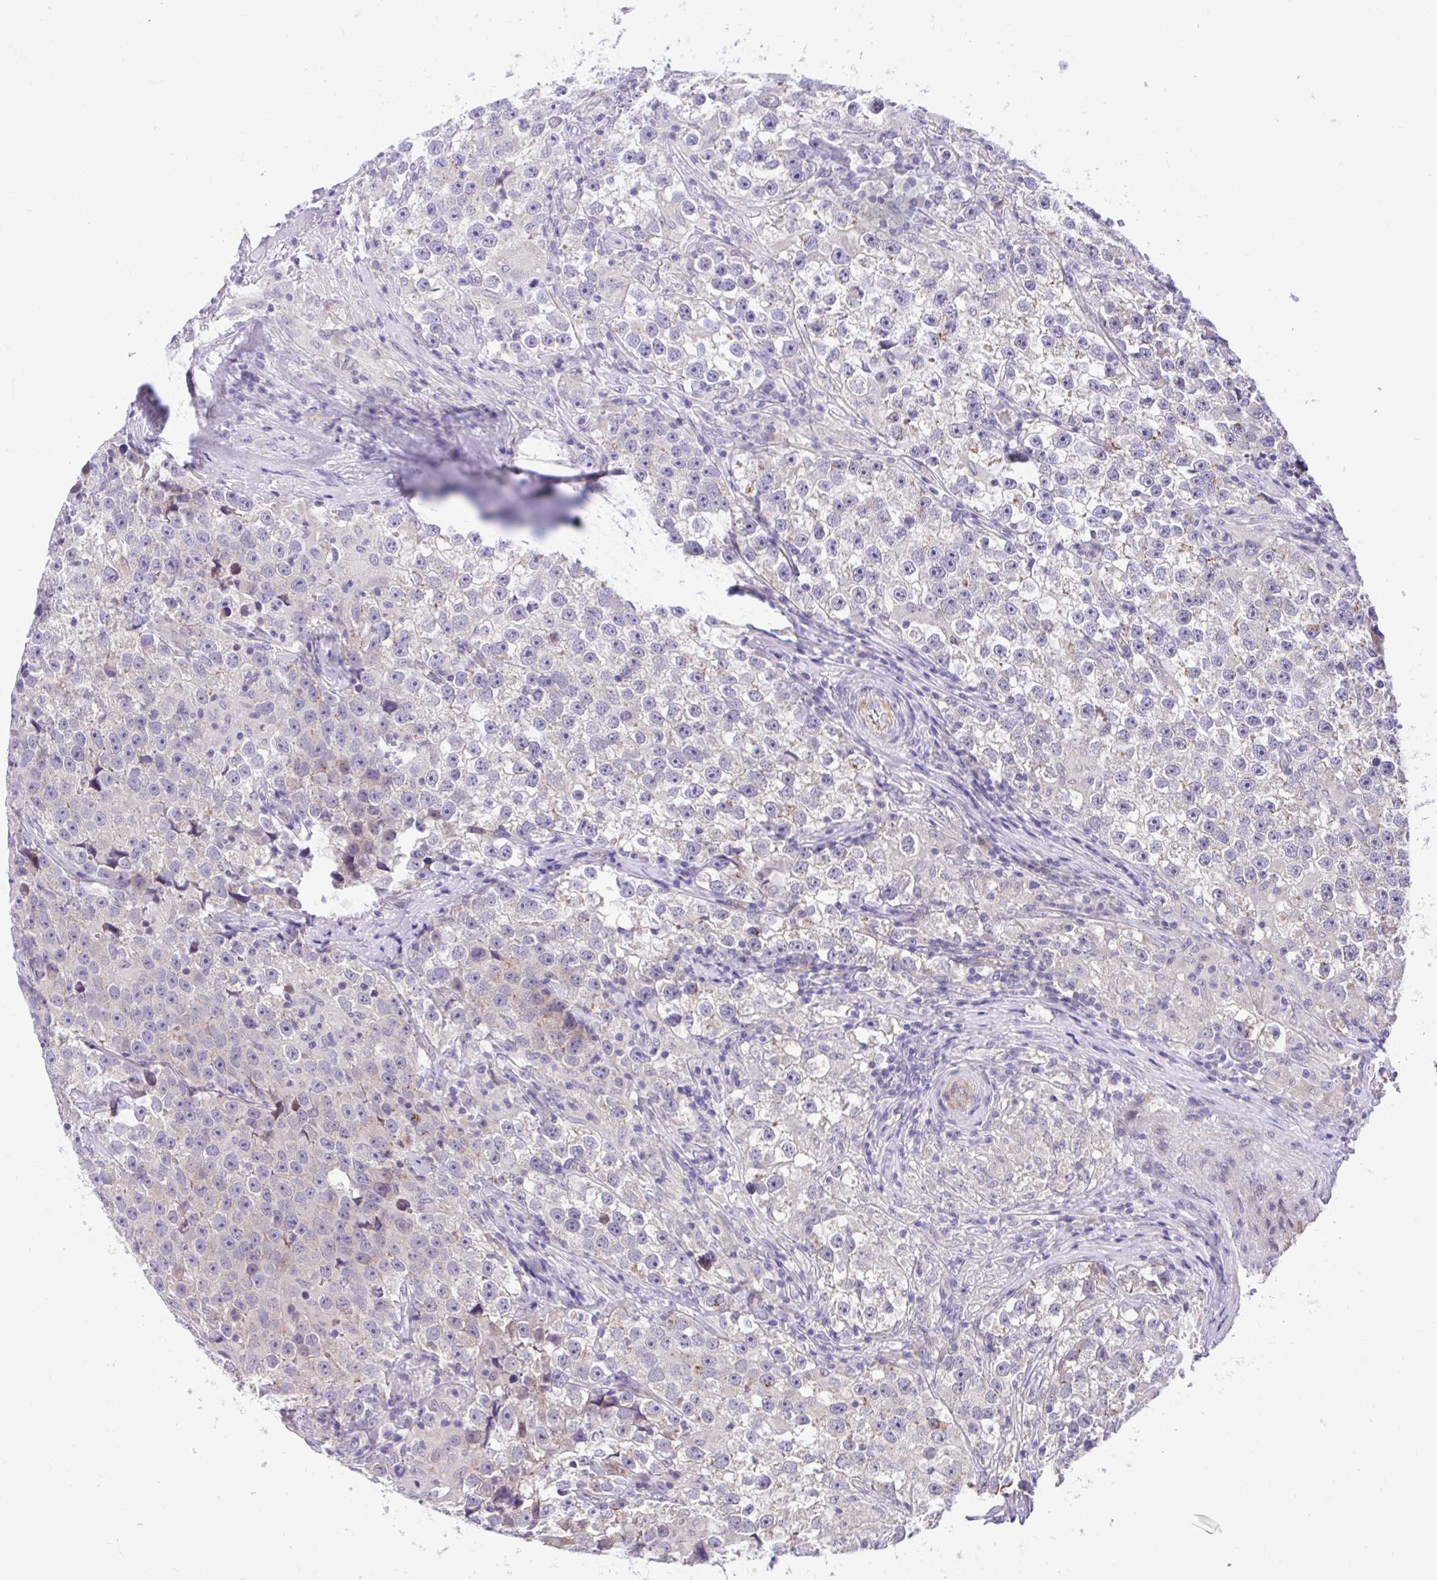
{"staining": {"intensity": "negative", "quantity": "none", "location": "none"}, "tissue": "testis cancer", "cell_type": "Tumor cells", "image_type": "cancer", "snomed": [{"axis": "morphology", "description": "Seminoma, NOS"}, {"axis": "topography", "description": "Testis"}], "caption": "Protein analysis of testis cancer (seminoma) demonstrates no significant expression in tumor cells.", "gene": "CHIA", "patient": {"sex": "male", "age": 46}}